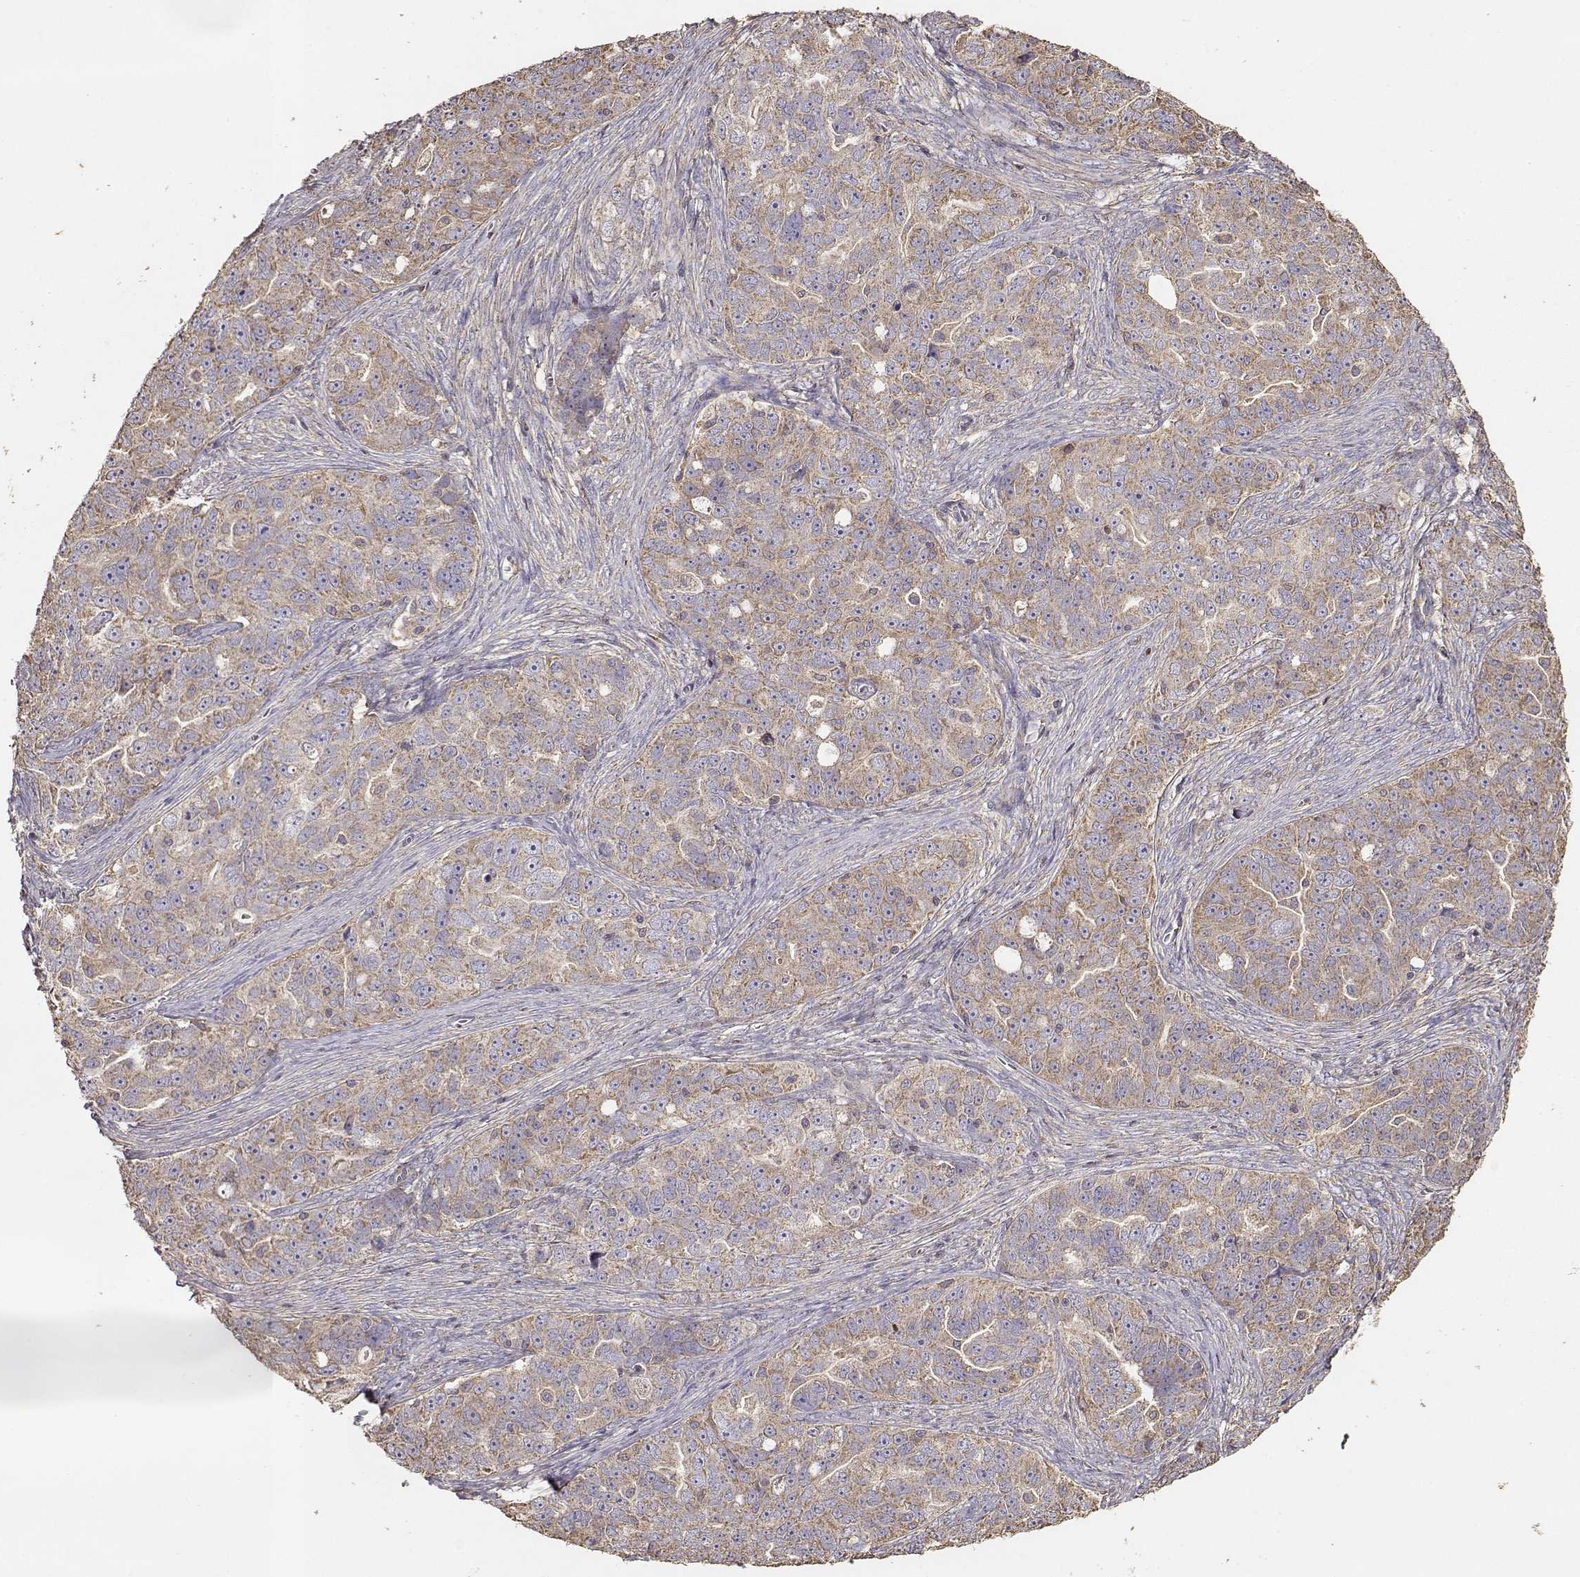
{"staining": {"intensity": "weak", "quantity": ">75%", "location": "cytoplasmic/membranous"}, "tissue": "ovarian cancer", "cell_type": "Tumor cells", "image_type": "cancer", "snomed": [{"axis": "morphology", "description": "Cystadenocarcinoma, serous, NOS"}, {"axis": "topography", "description": "Ovary"}], "caption": "Serous cystadenocarcinoma (ovarian) stained for a protein reveals weak cytoplasmic/membranous positivity in tumor cells.", "gene": "TARS3", "patient": {"sex": "female", "age": 51}}